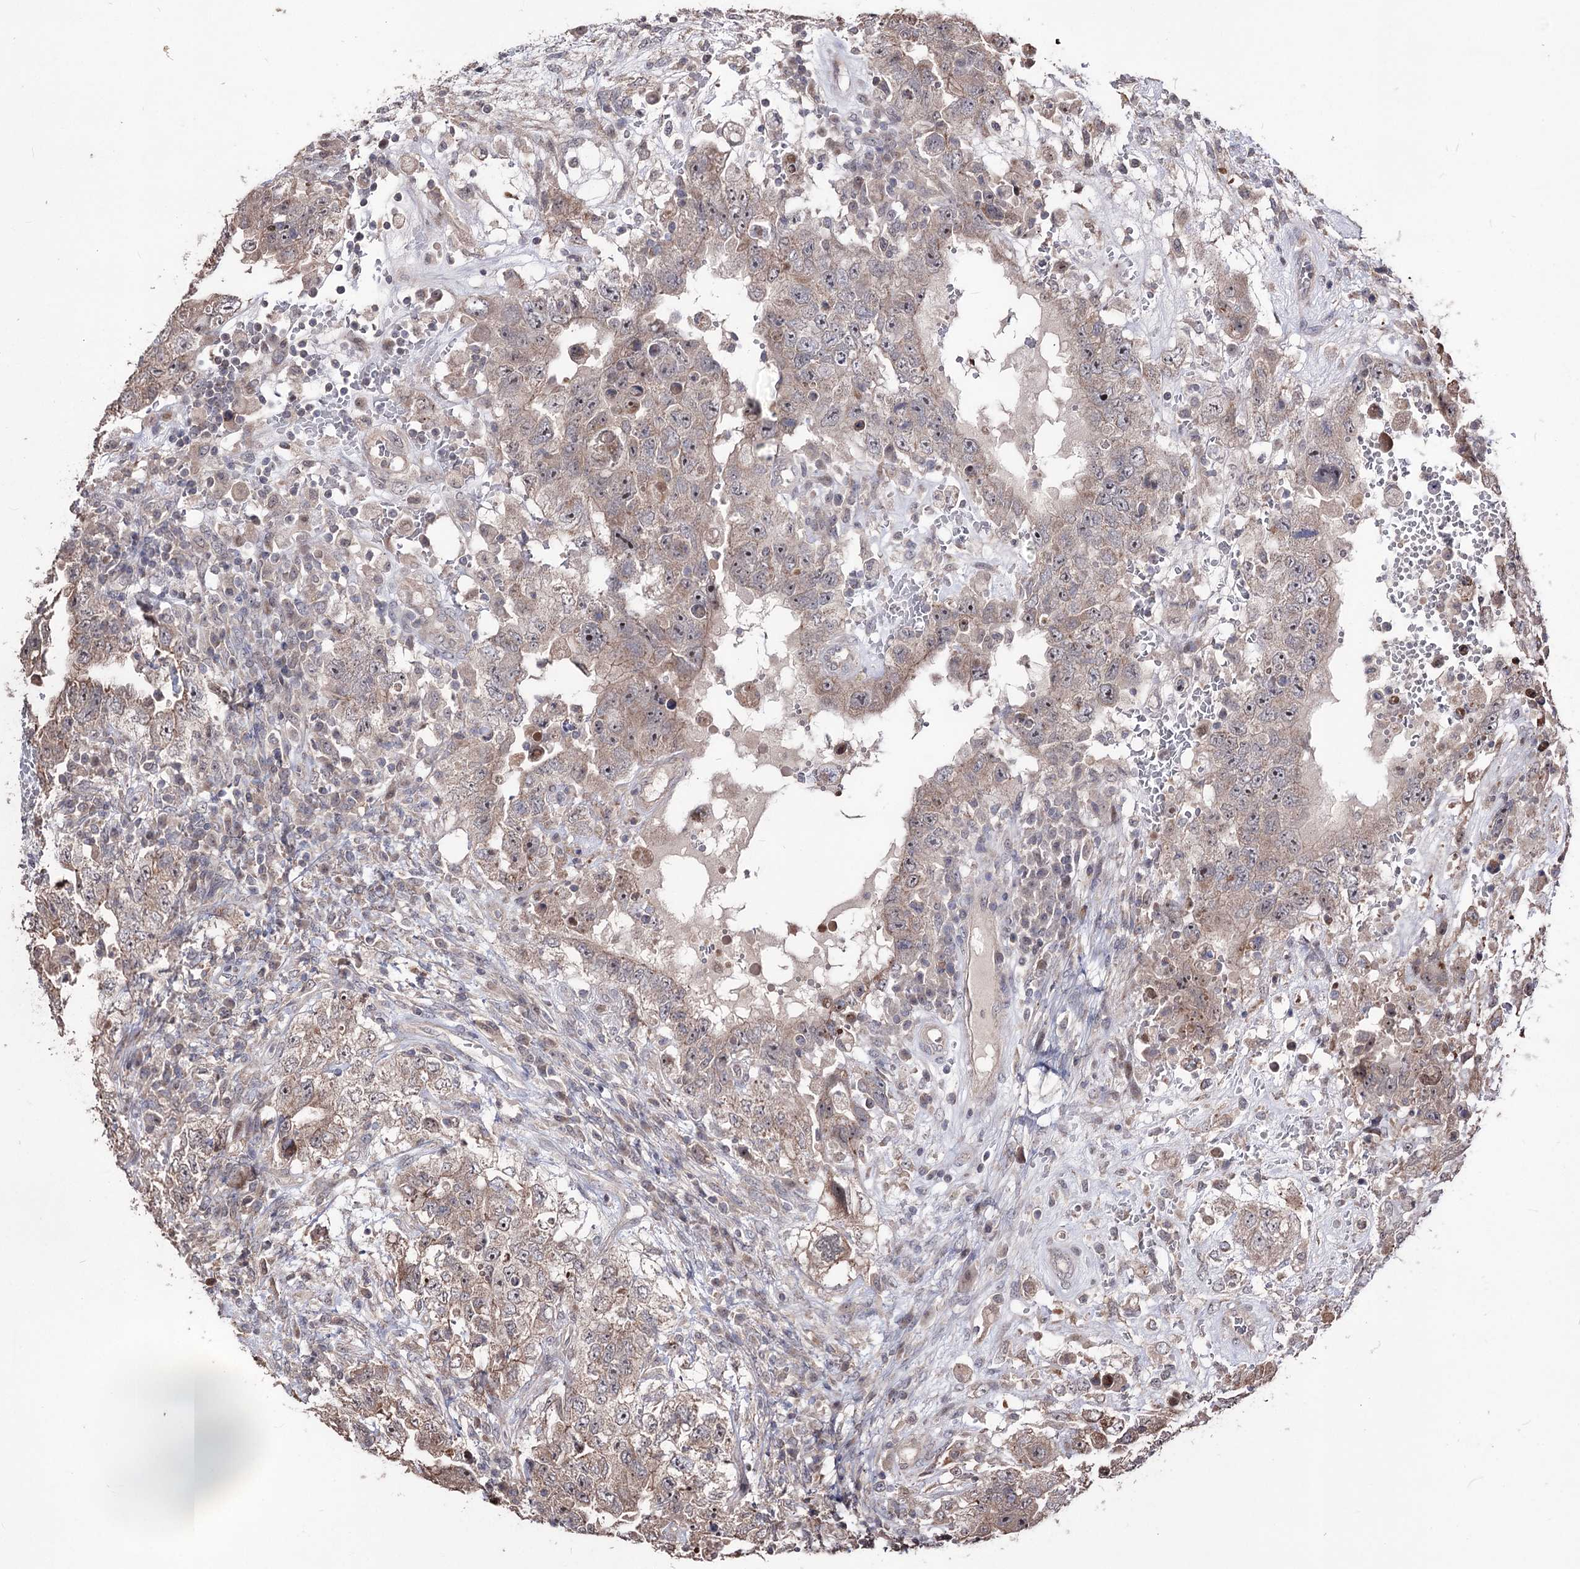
{"staining": {"intensity": "weak", "quantity": ">75%", "location": "cytoplasmic/membranous"}, "tissue": "testis cancer", "cell_type": "Tumor cells", "image_type": "cancer", "snomed": [{"axis": "morphology", "description": "Carcinoma, Embryonal, NOS"}, {"axis": "topography", "description": "Testis"}], "caption": "Tumor cells demonstrate weak cytoplasmic/membranous expression in approximately >75% of cells in testis cancer (embryonal carcinoma). Nuclei are stained in blue.", "gene": "CPNE8", "patient": {"sex": "male", "age": 26}}